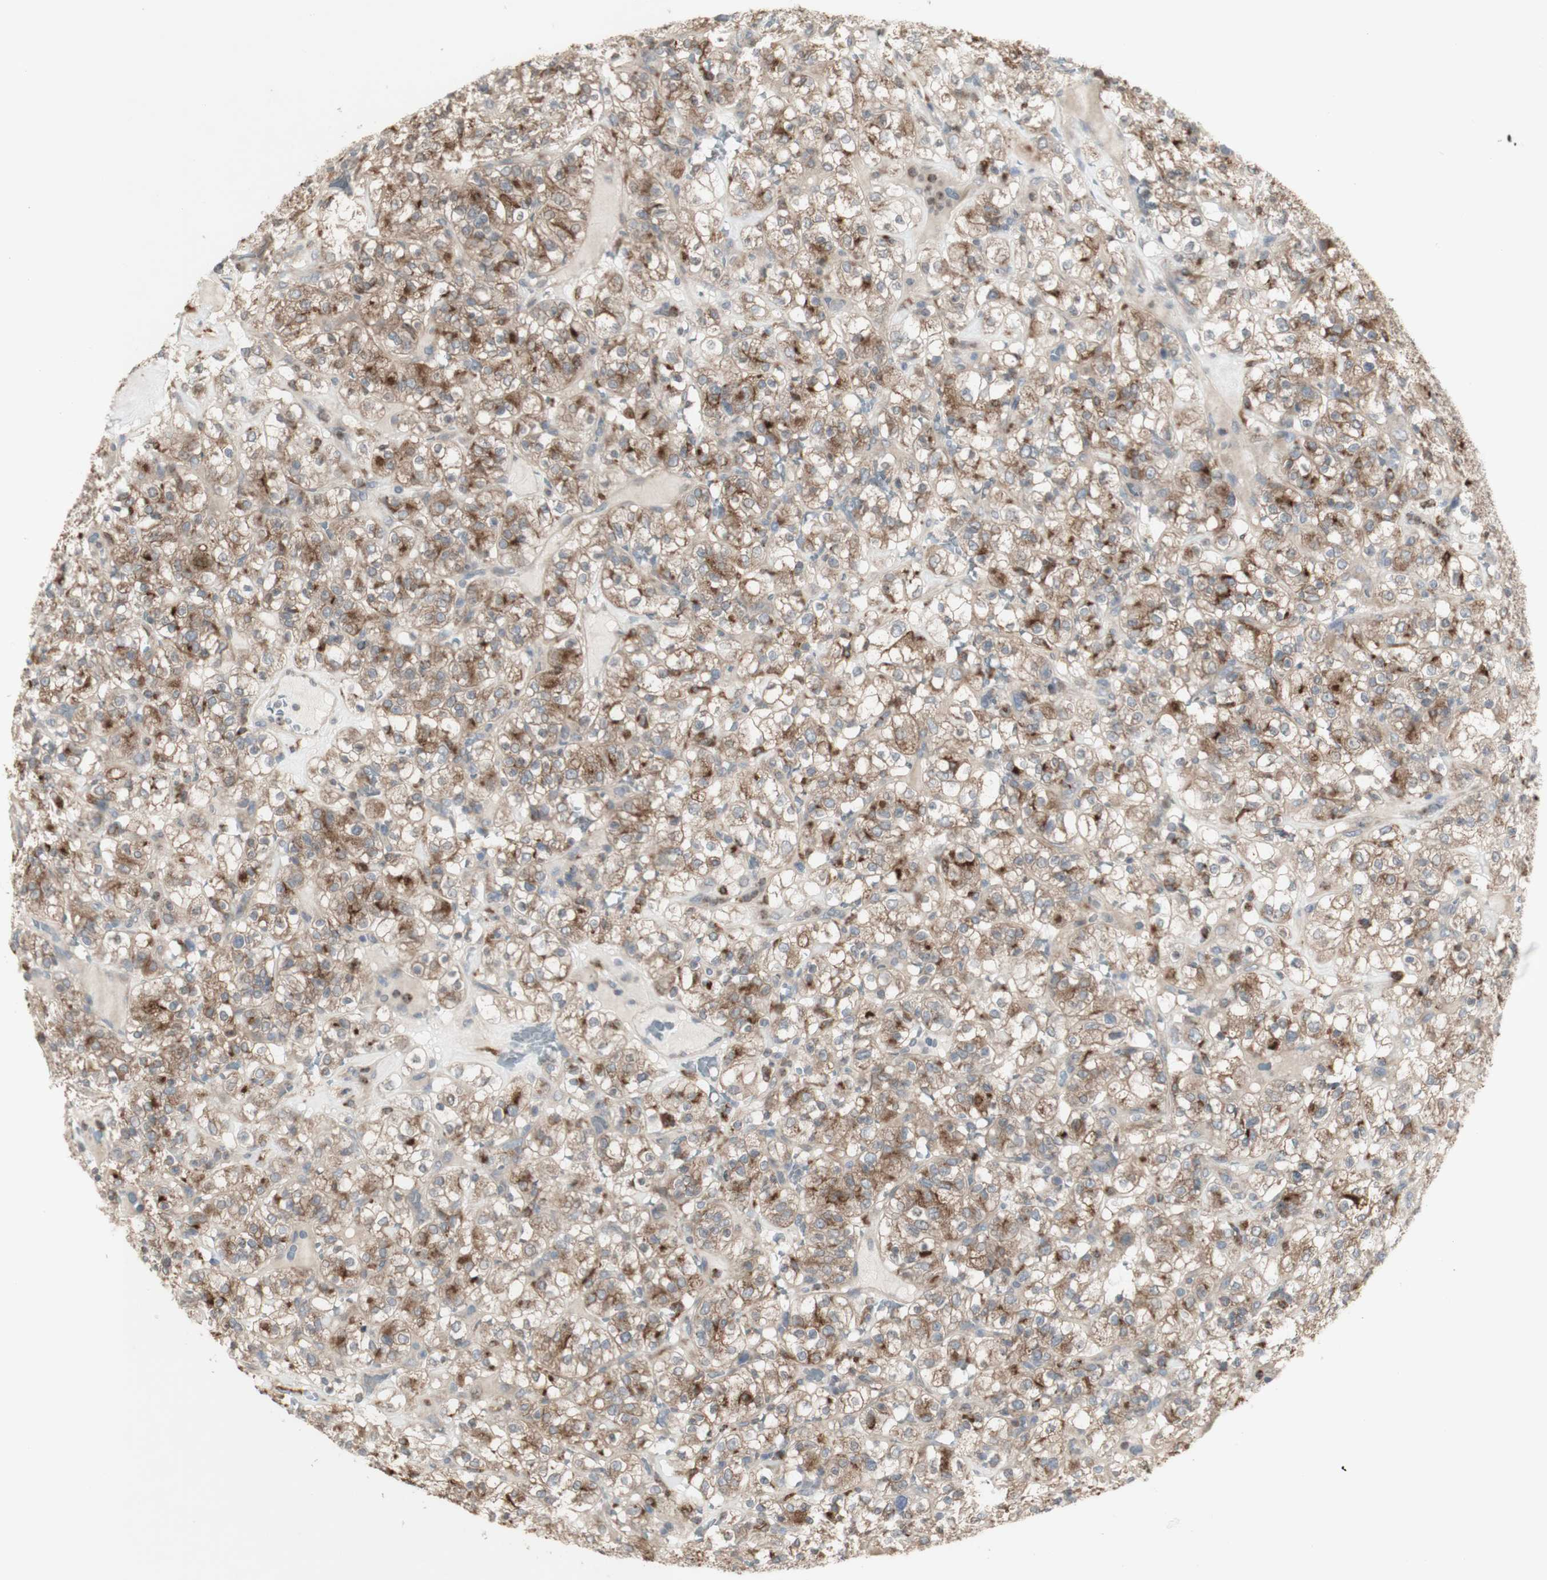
{"staining": {"intensity": "moderate", "quantity": ">75%", "location": "cytoplasmic/membranous"}, "tissue": "renal cancer", "cell_type": "Tumor cells", "image_type": "cancer", "snomed": [{"axis": "morphology", "description": "Normal tissue, NOS"}, {"axis": "morphology", "description": "Adenocarcinoma, NOS"}, {"axis": "topography", "description": "Kidney"}], "caption": "Human adenocarcinoma (renal) stained with a protein marker displays moderate staining in tumor cells.", "gene": "ATP6V1E1", "patient": {"sex": "female", "age": 72}}